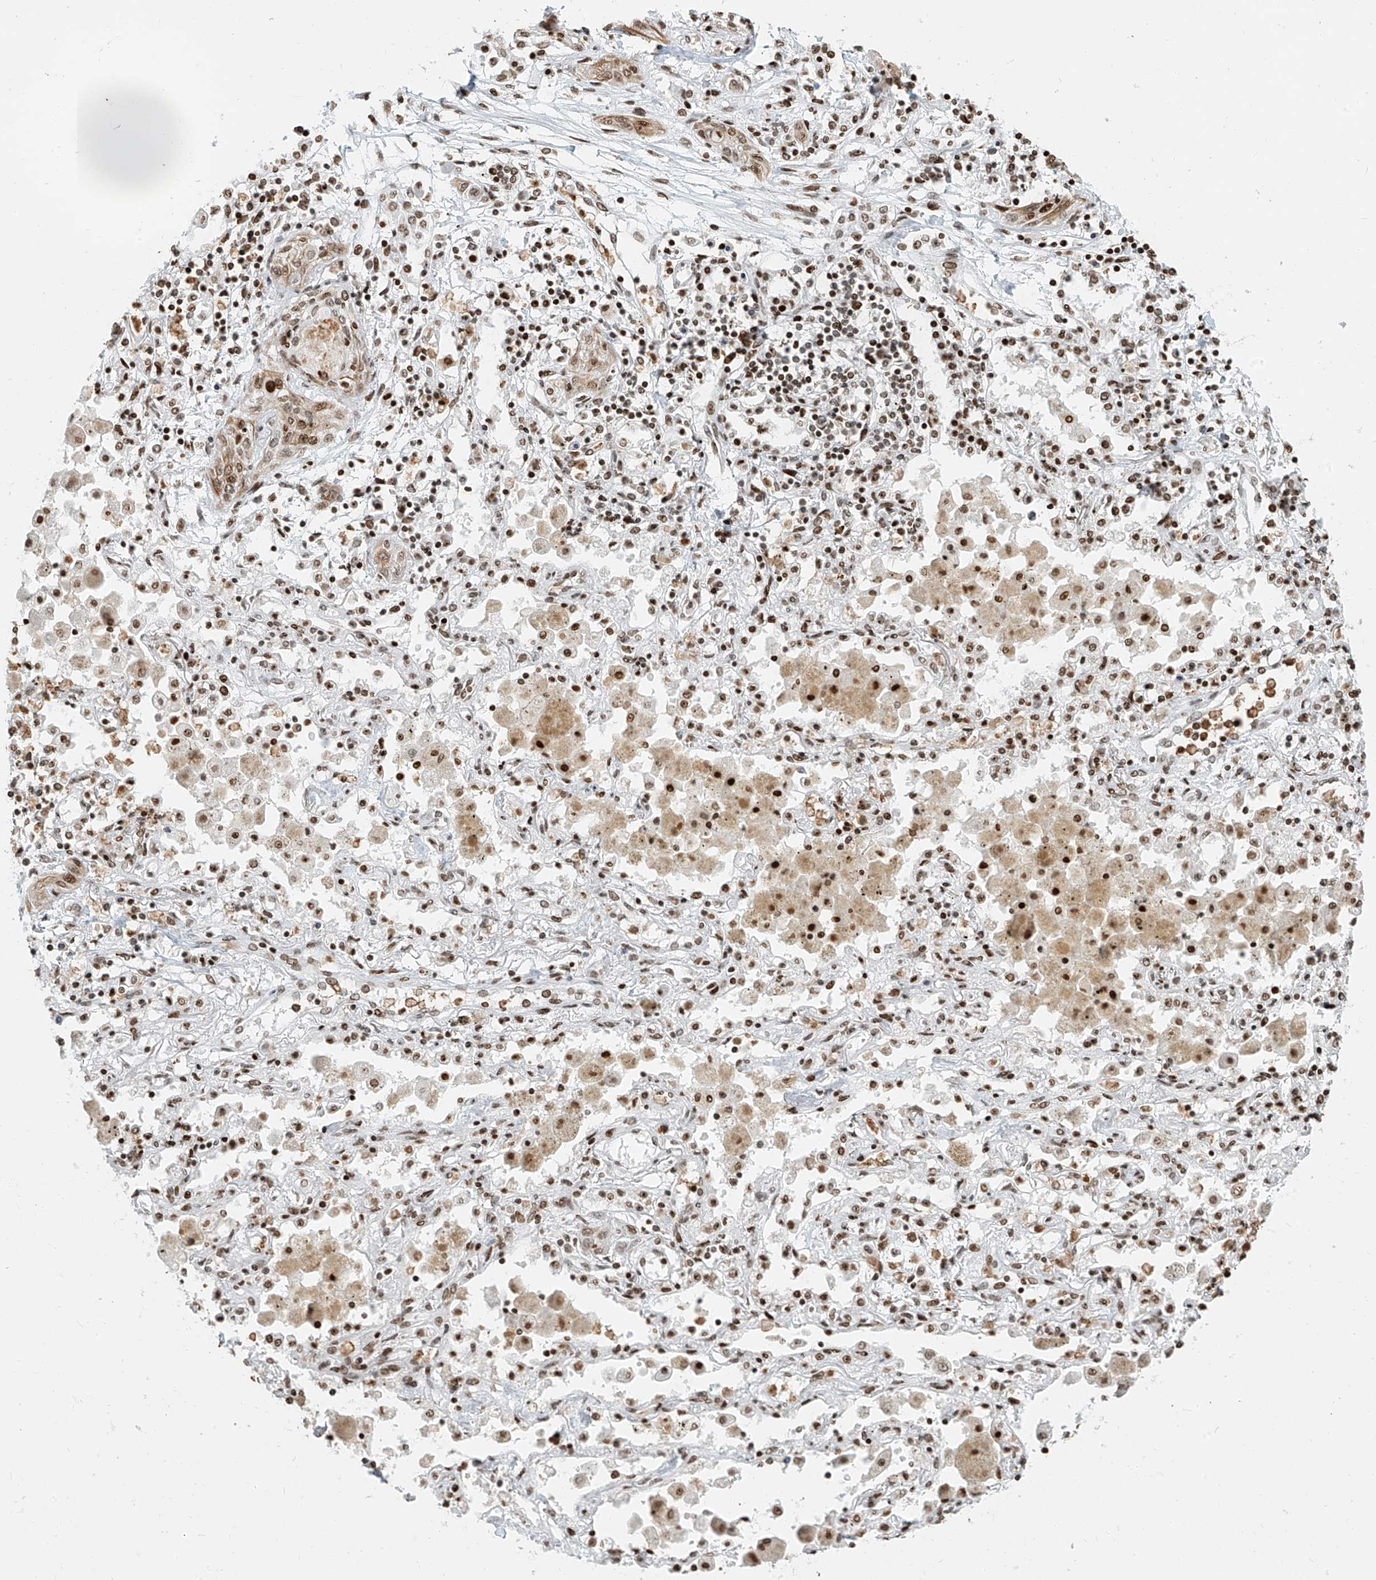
{"staining": {"intensity": "moderate", "quantity": ">75%", "location": "cytoplasmic/membranous,nuclear"}, "tissue": "lung cancer", "cell_type": "Tumor cells", "image_type": "cancer", "snomed": [{"axis": "morphology", "description": "Squamous cell carcinoma, NOS"}, {"axis": "topography", "description": "Lung"}], "caption": "A brown stain highlights moderate cytoplasmic/membranous and nuclear positivity of a protein in squamous cell carcinoma (lung) tumor cells.", "gene": "C17orf58", "patient": {"sex": "female", "age": 47}}